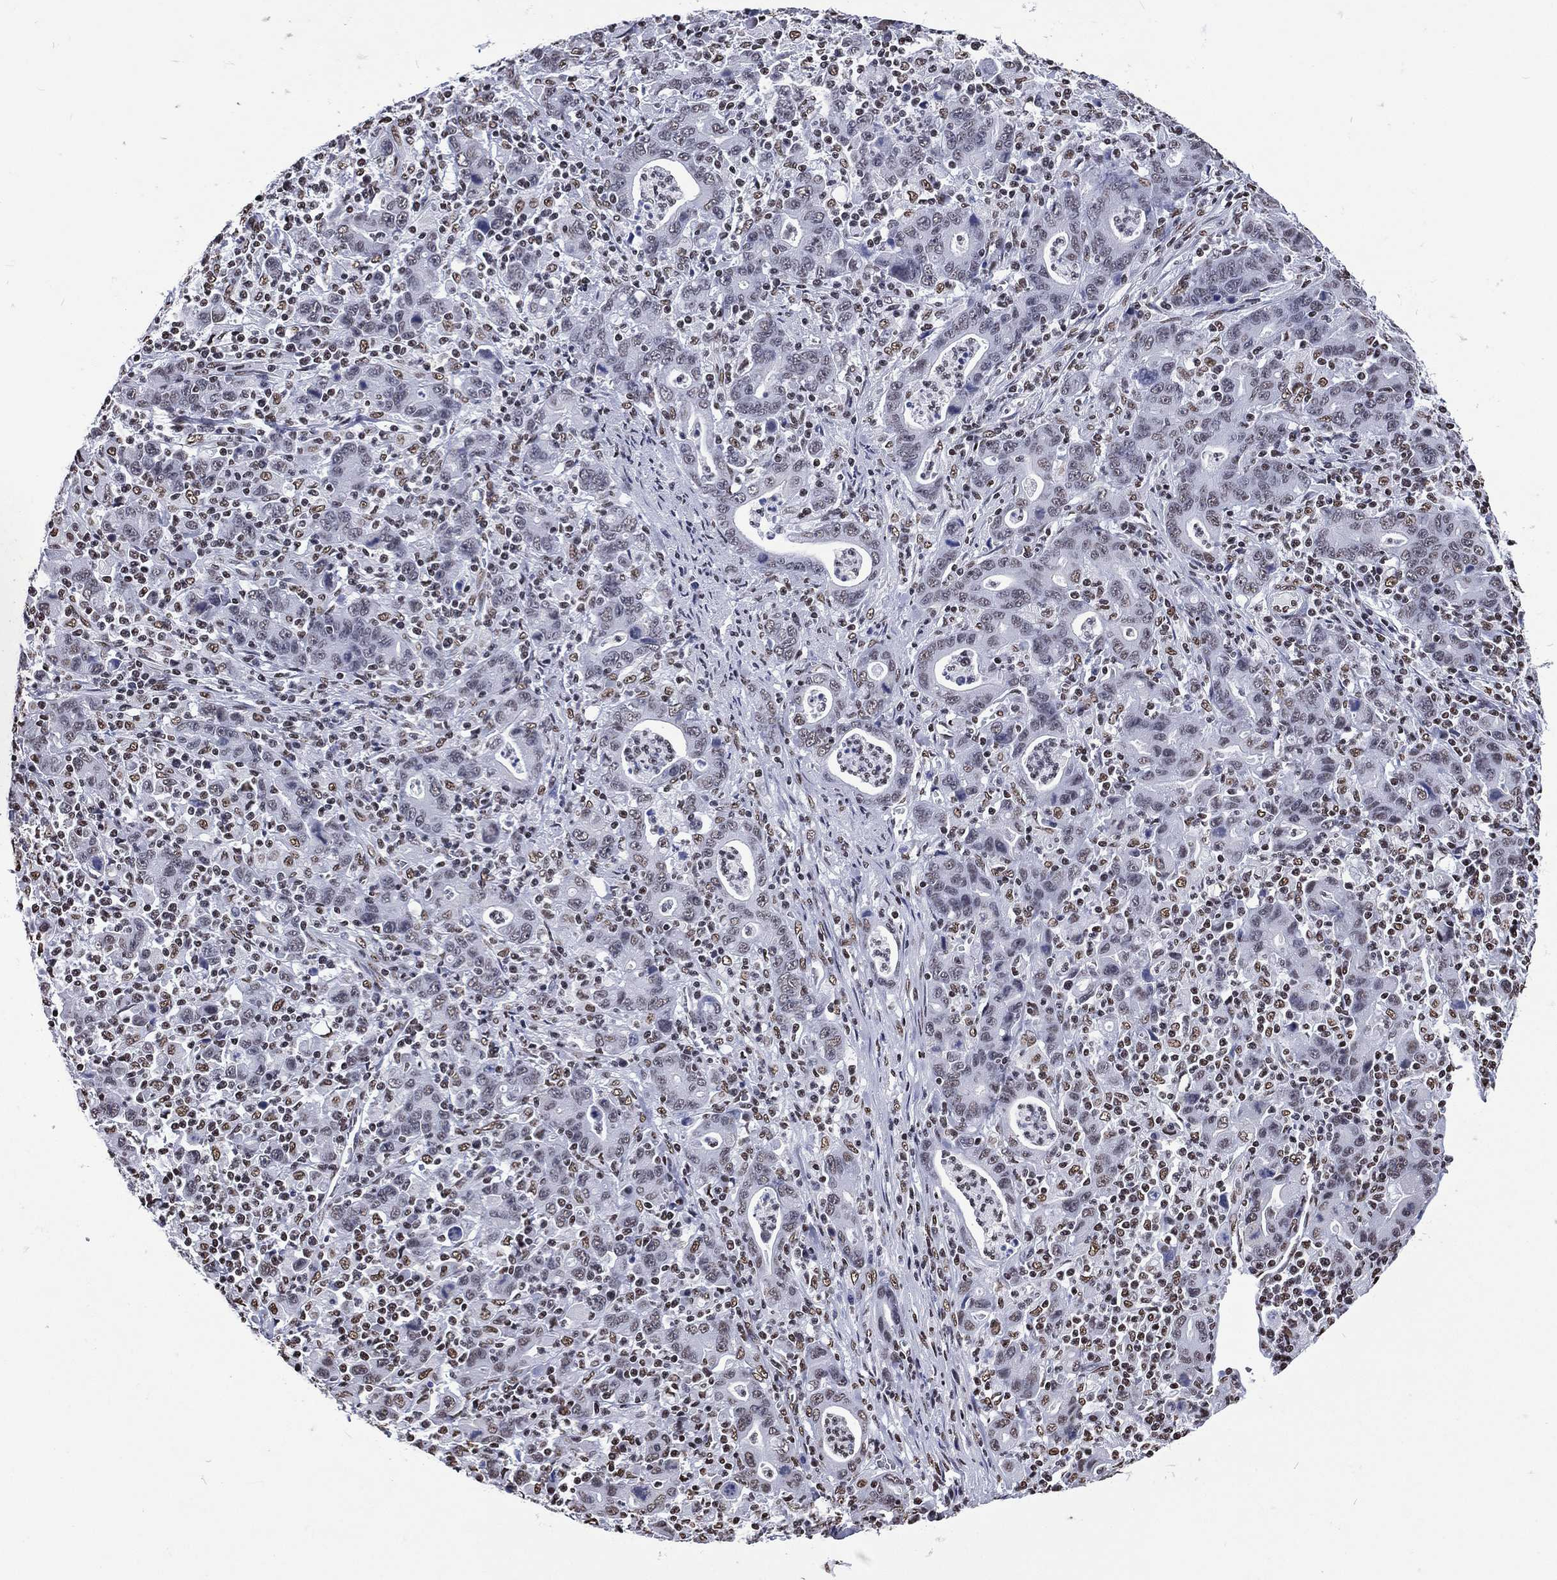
{"staining": {"intensity": "weak", "quantity": "<25%", "location": "nuclear"}, "tissue": "stomach cancer", "cell_type": "Tumor cells", "image_type": "cancer", "snomed": [{"axis": "morphology", "description": "Adenocarcinoma, NOS"}, {"axis": "topography", "description": "Stomach, upper"}], "caption": "Immunohistochemical staining of stomach adenocarcinoma reveals no significant positivity in tumor cells. Nuclei are stained in blue.", "gene": "RETREG2", "patient": {"sex": "male", "age": 69}}